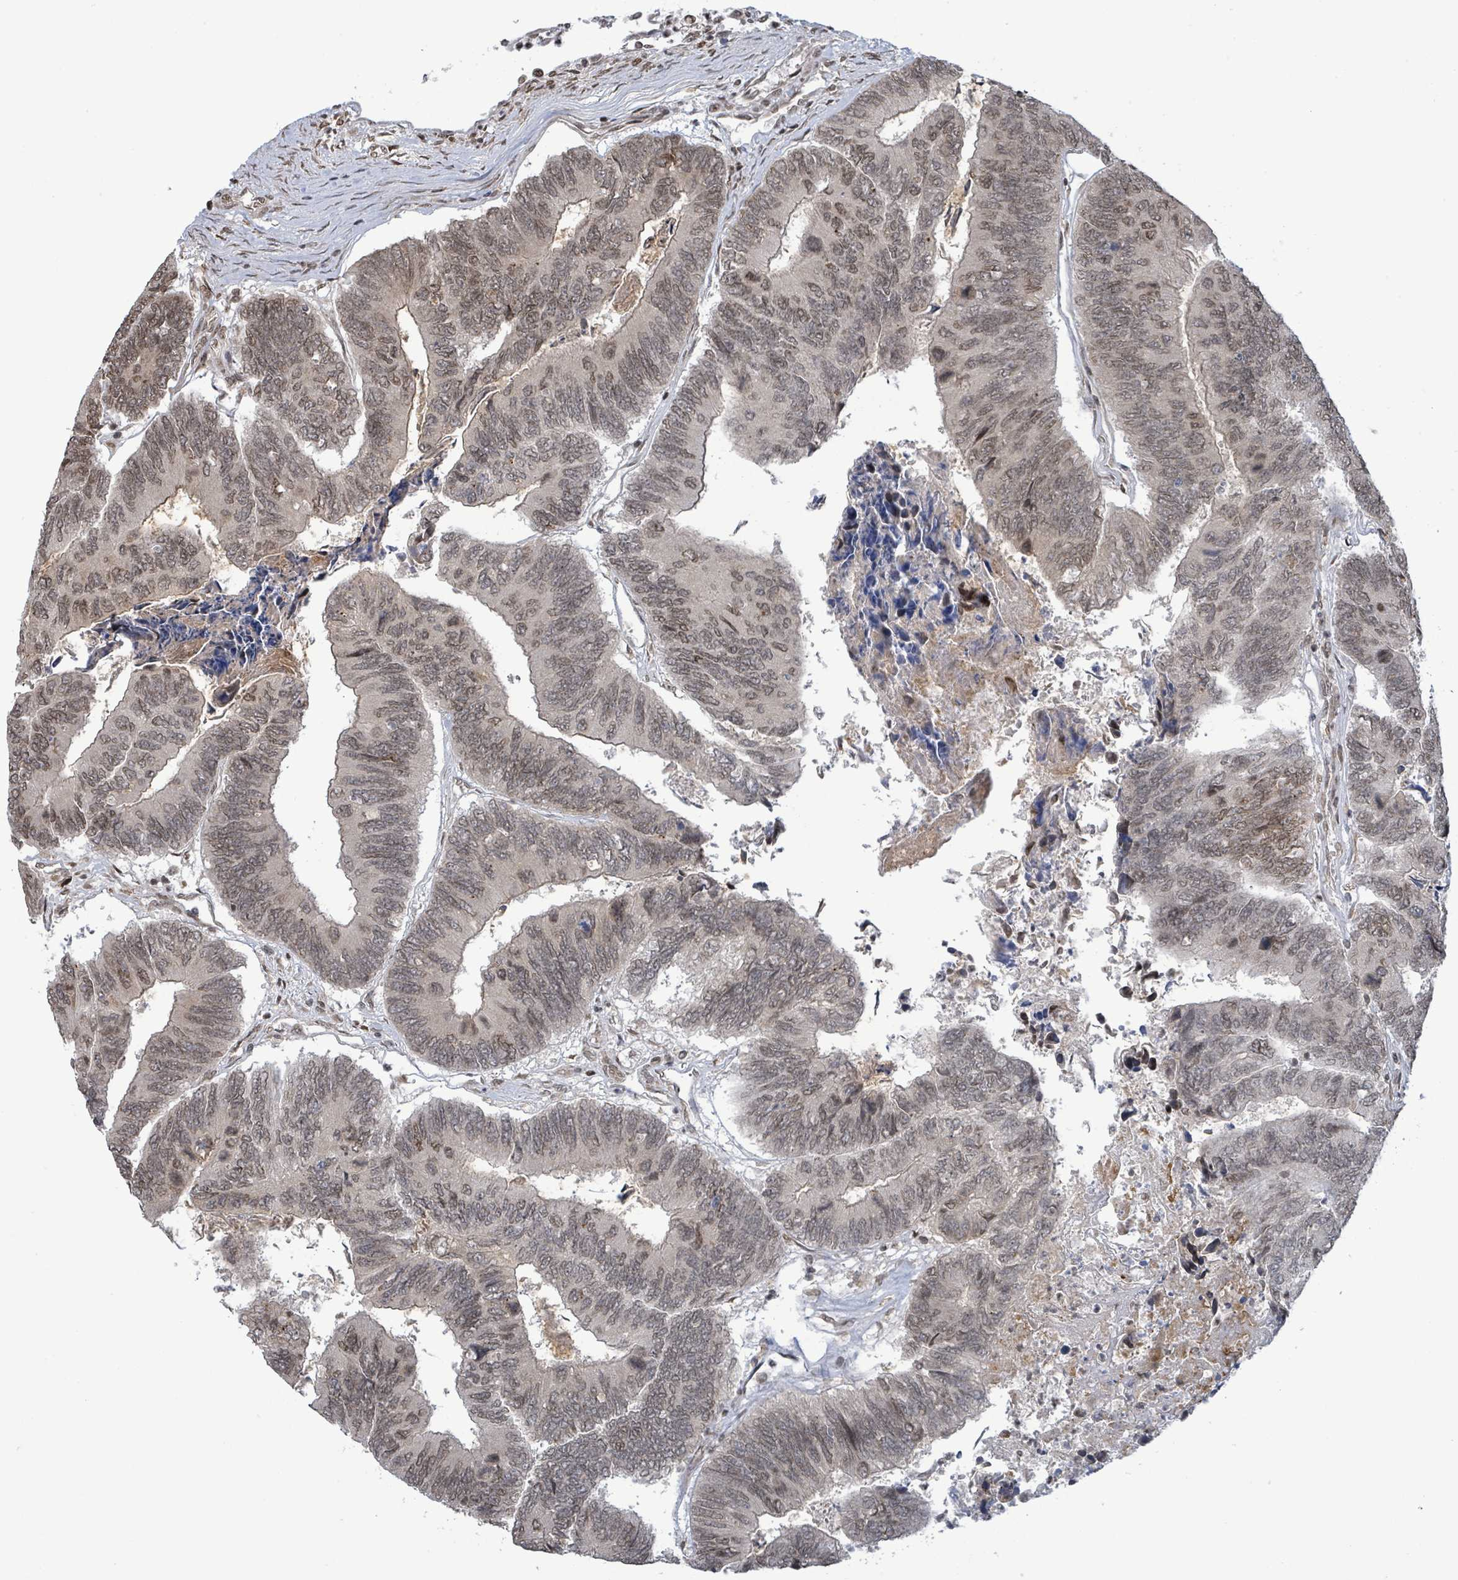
{"staining": {"intensity": "weak", "quantity": "25%-75%", "location": "cytoplasmic/membranous,nuclear"}, "tissue": "colorectal cancer", "cell_type": "Tumor cells", "image_type": "cancer", "snomed": [{"axis": "morphology", "description": "Adenocarcinoma, NOS"}, {"axis": "topography", "description": "Colon"}], "caption": "Colorectal adenocarcinoma stained for a protein displays weak cytoplasmic/membranous and nuclear positivity in tumor cells. (DAB IHC, brown staining for protein, blue staining for nuclei).", "gene": "SBF2", "patient": {"sex": "female", "age": 67}}